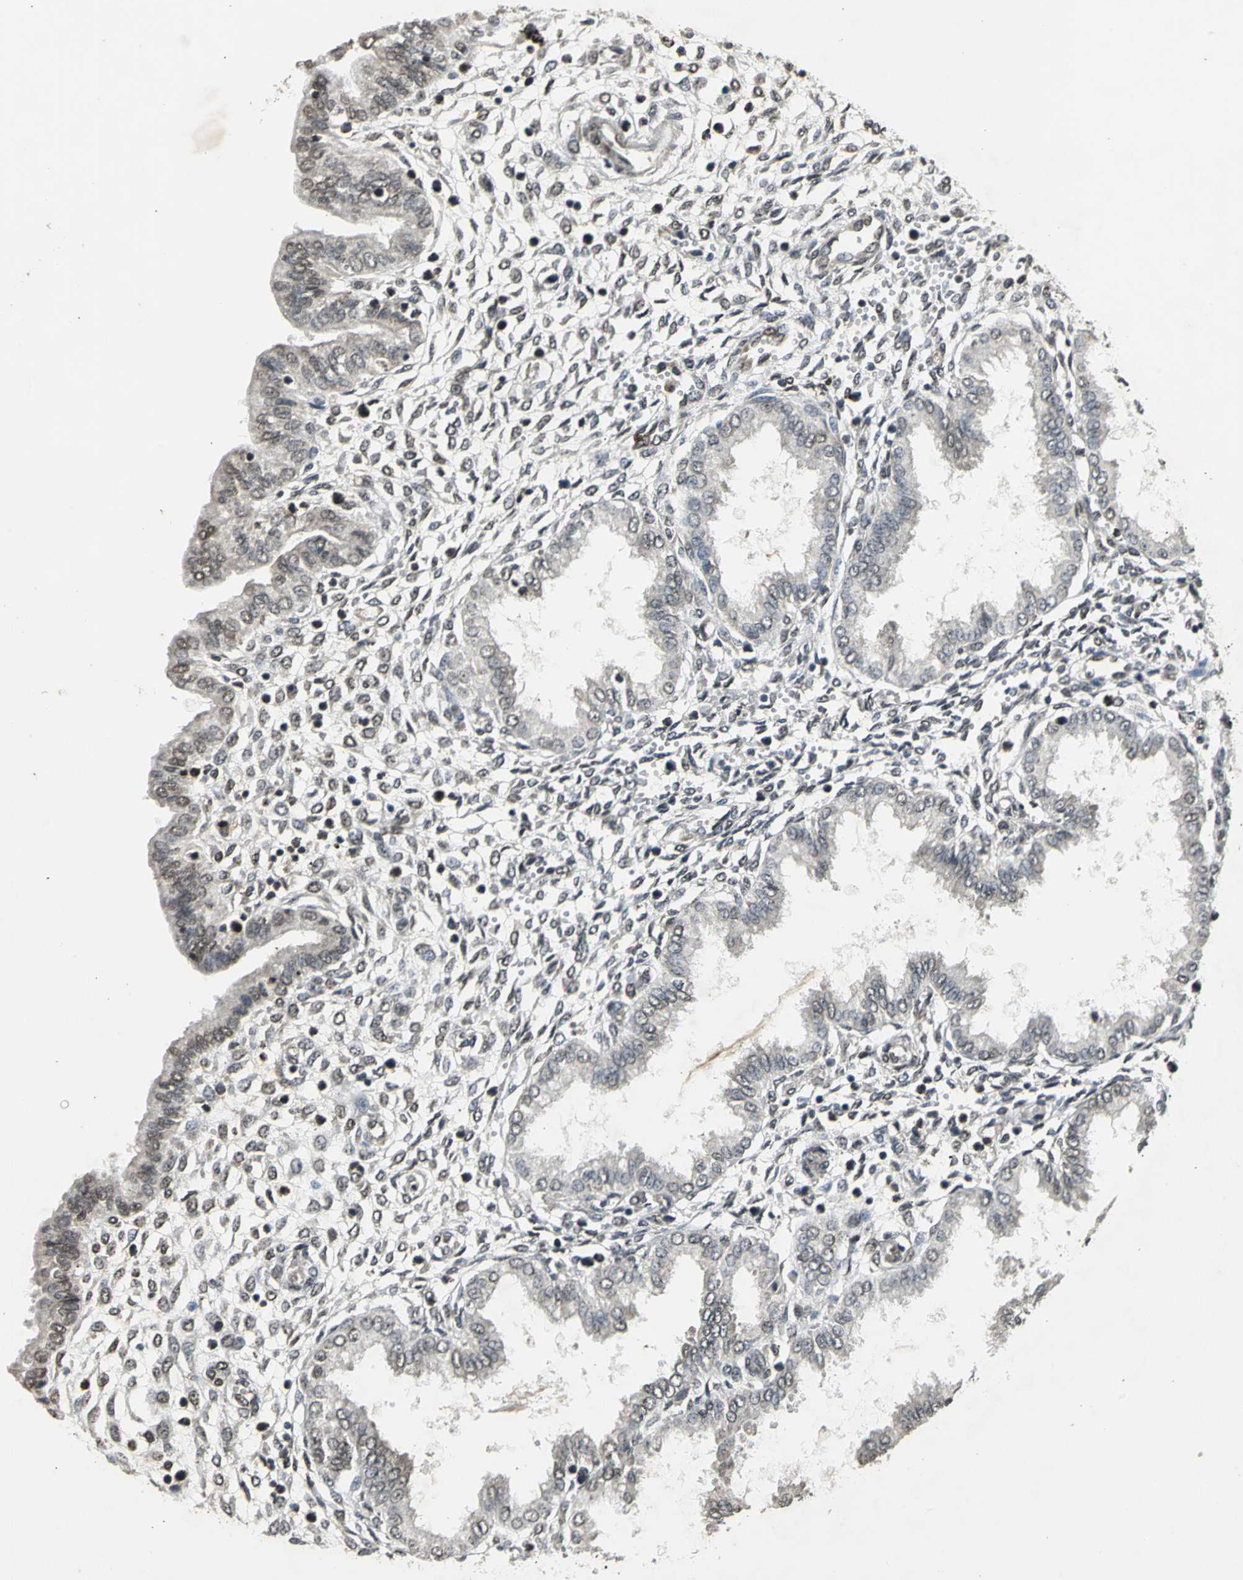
{"staining": {"intensity": "moderate", "quantity": "25%-75%", "location": "cytoplasmic/membranous,nuclear"}, "tissue": "endometrium", "cell_type": "Cells in endometrial stroma", "image_type": "normal", "snomed": [{"axis": "morphology", "description": "Normal tissue, NOS"}, {"axis": "topography", "description": "Endometrium"}], "caption": "Immunohistochemical staining of benign human endometrium demonstrates 25%-75% levels of moderate cytoplasmic/membranous,nuclear protein positivity in about 25%-75% of cells in endometrial stroma.", "gene": "AHR", "patient": {"sex": "female", "age": 33}}